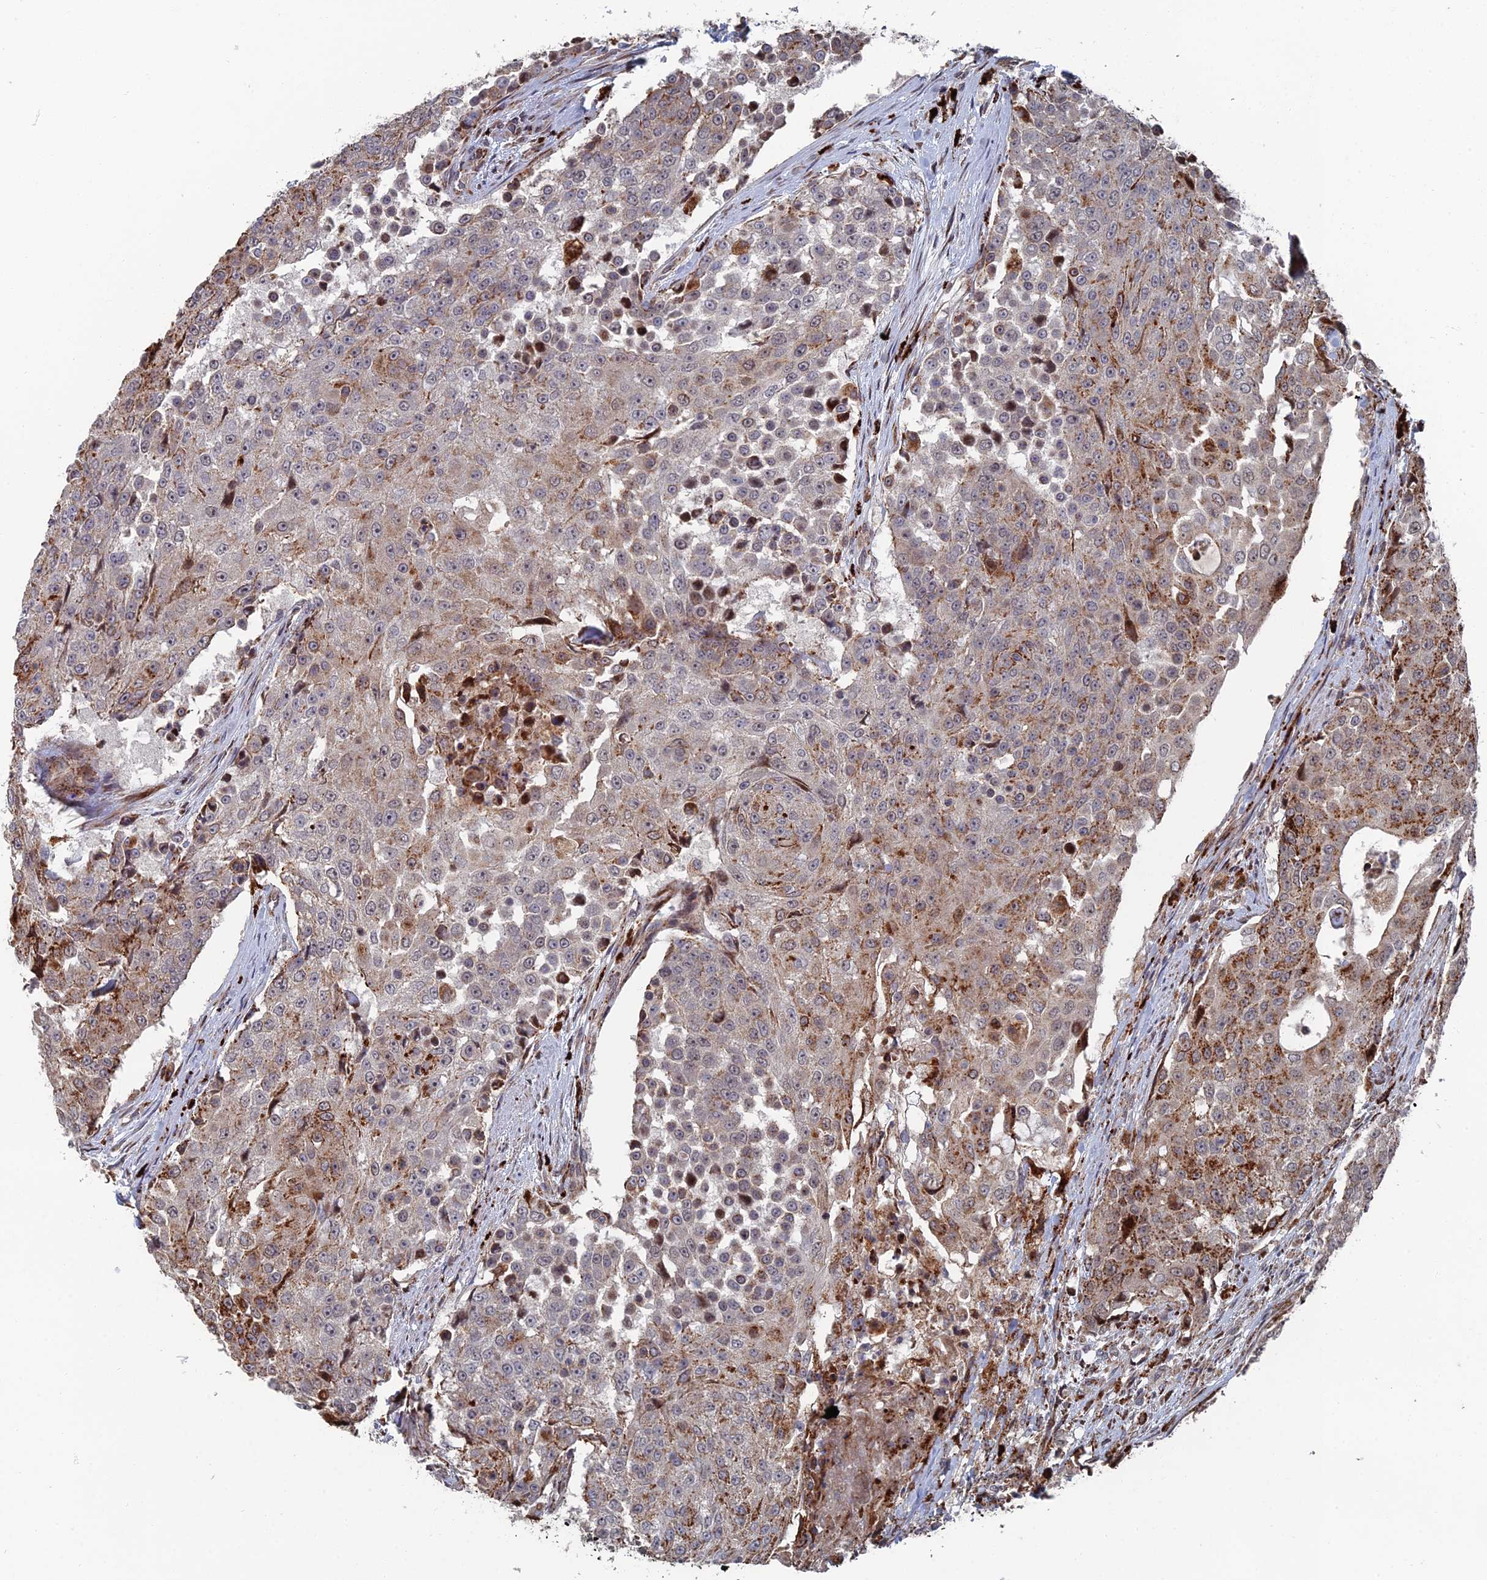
{"staining": {"intensity": "moderate", "quantity": "<25%", "location": "cytoplasmic/membranous"}, "tissue": "urothelial cancer", "cell_type": "Tumor cells", "image_type": "cancer", "snomed": [{"axis": "morphology", "description": "Urothelial carcinoma, High grade"}, {"axis": "topography", "description": "Urinary bladder"}], "caption": "Immunohistochemical staining of urothelial carcinoma (high-grade) reveals low levels of moderate cytoplasmic/membranous protein expression in approximately <25% of tumor cells.", "gene": "GTF2IRD1", "patient": {"sex": "female", "age": 63}}